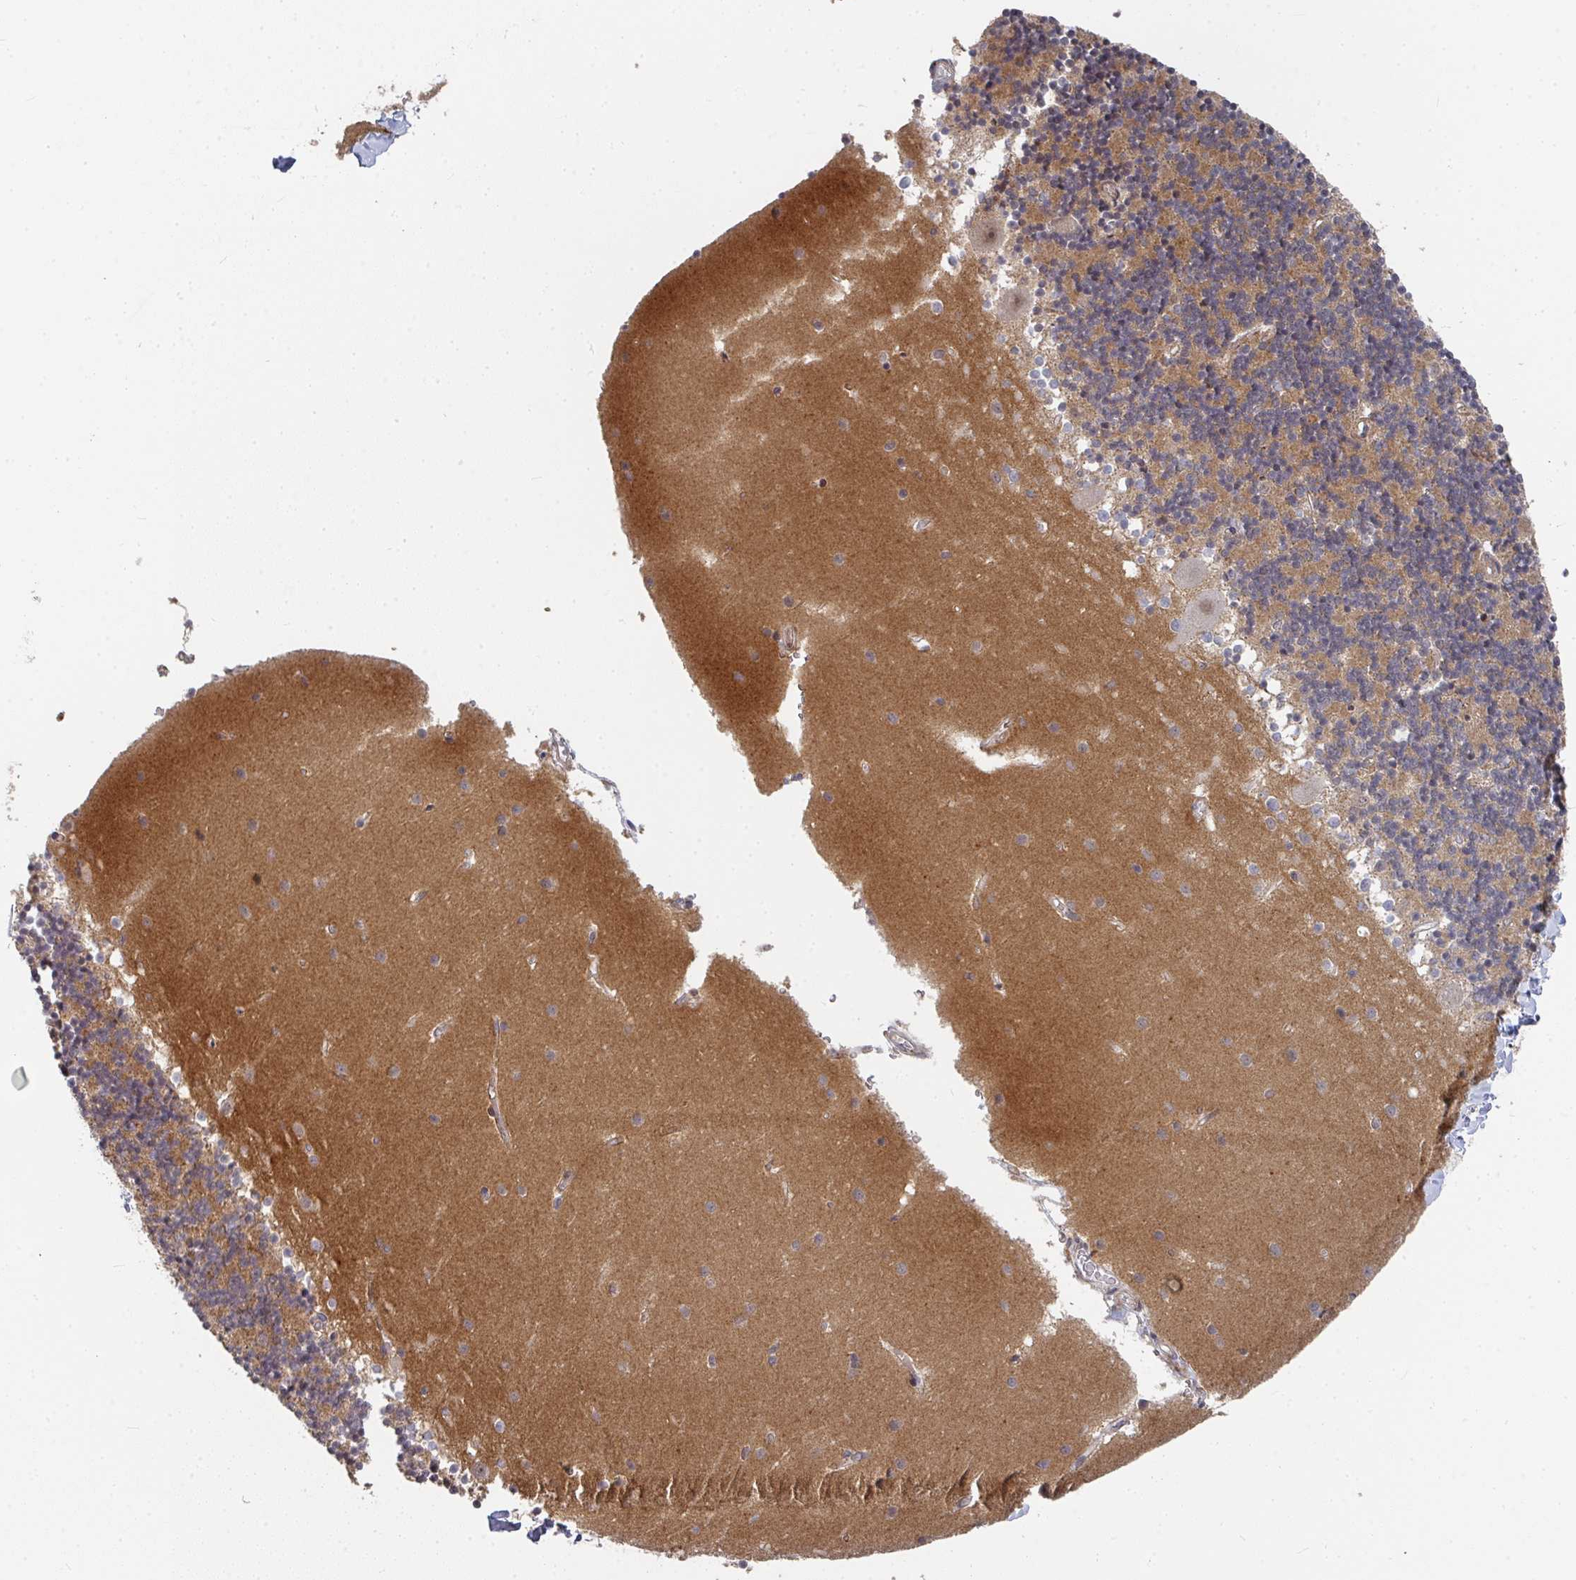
{"staining": {"intensity": "moderate", "quantity": ">75%", "location": "cytoplasmic/membranous"}, "tissue": "cerebellum", "cell_type": "Cells in granular layer", "image_type": "normal", "snomed": [{"axis": "morphology", "description": "Normal tissue, NOS"}, {"axis": "topography", "description": "Cerebellum"}], "caption": "This image demonstrates immunohistochemistry (IHC) staining of unremarkable human cerebellum, with medium moderate cytoplasmic/membranous positivity in approximately >75% of cells in granular layer.", "gene": "RBBP5", "patient": {"sex": "male", "age": 54}}